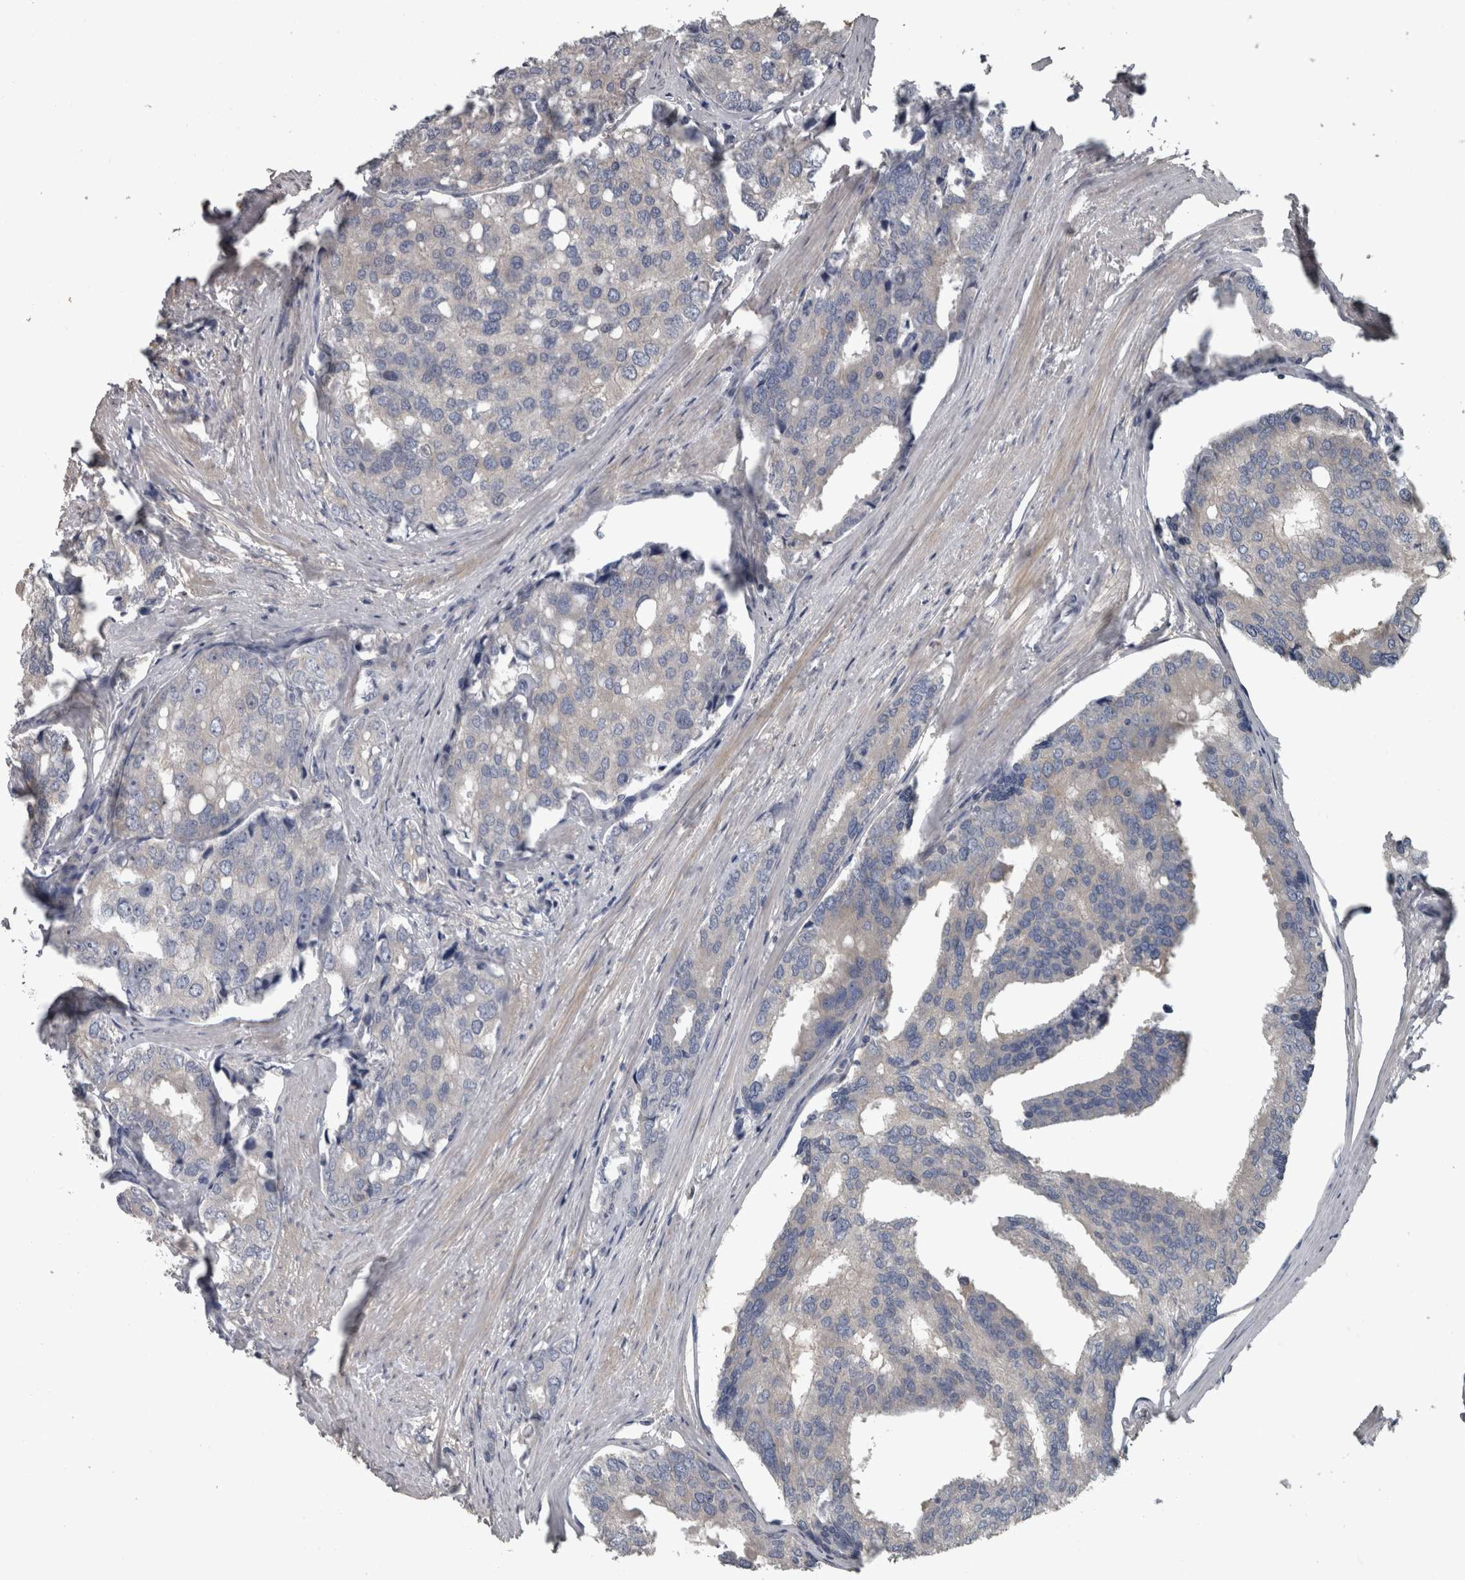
{"staining": {"intensity": "negative", "quantity": "none", "location": "none"}, "tissue": "prostate cancer", "cell_type": "Tumor cells", "image_type": "cancer", "snomed": [{"axis": "morphology", "description": "Adenocarcinoma, High grade"}, {"axis": "topography", "description": "Prostate"}], "caption": "A photomicrograph of human prostate high-grade adenocarcinoma is negative for staining in tumor cells.", "gene": "EFEMP2", "patient": {"sex": "male", "age": 50}}